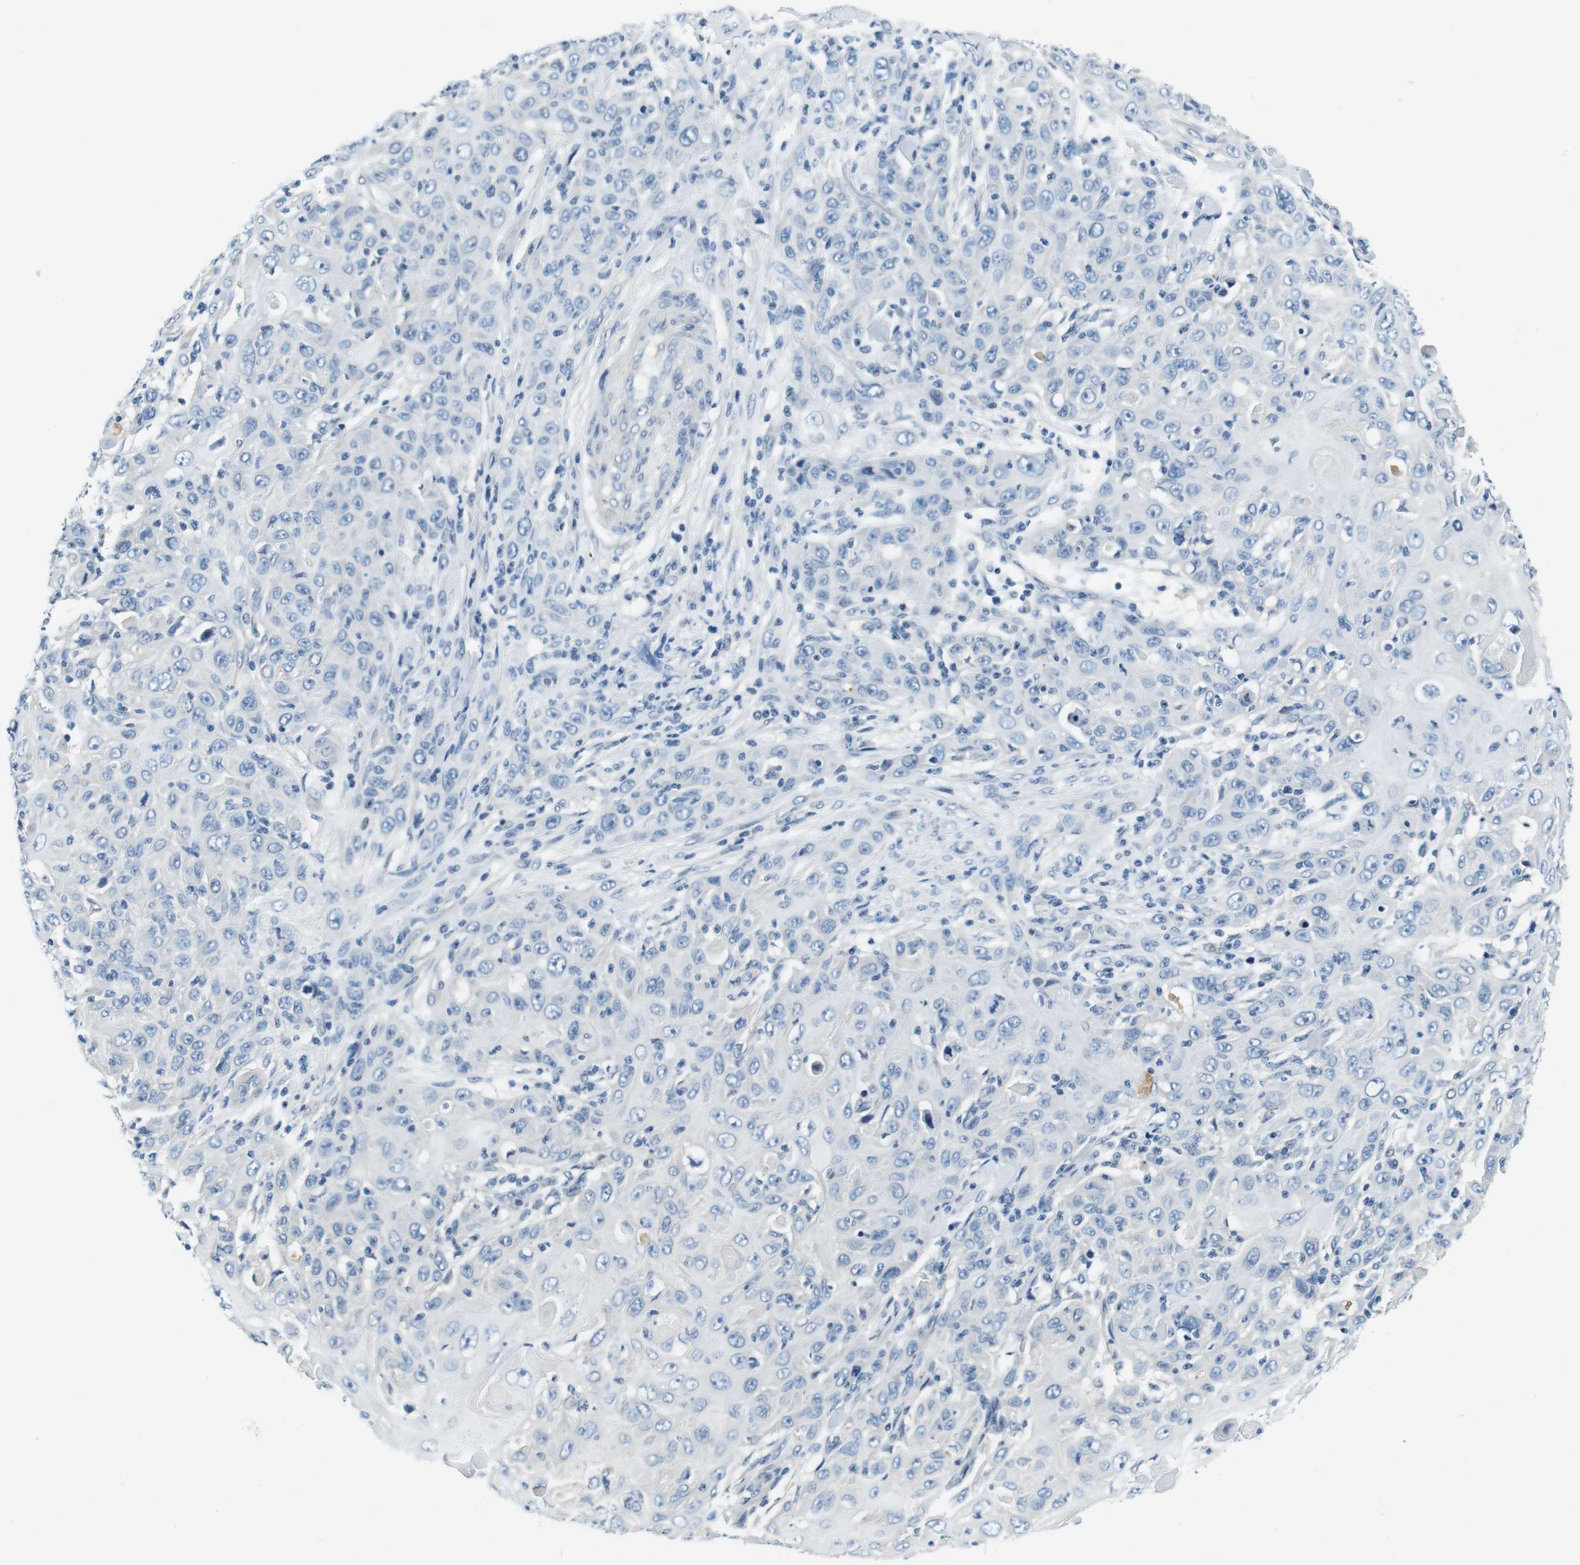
{"staining": {"intensity": "negative", "quantity": "none", "location": "none"}, "tissue": "skin cancer", "cell_type": "Tumor cells", "image_type": "cancer", "snomed": [{"axis": "morphology", "description": "Squamous cell carcinoma, NOS"}, {"axis": "topography", "description": "Skin"}], "caption": "The image displays no staining of tumor cells in skin squamous cell carcinoma.", "gene": "KCNJ5", "patient": {"sex": "female", "age": 88}}